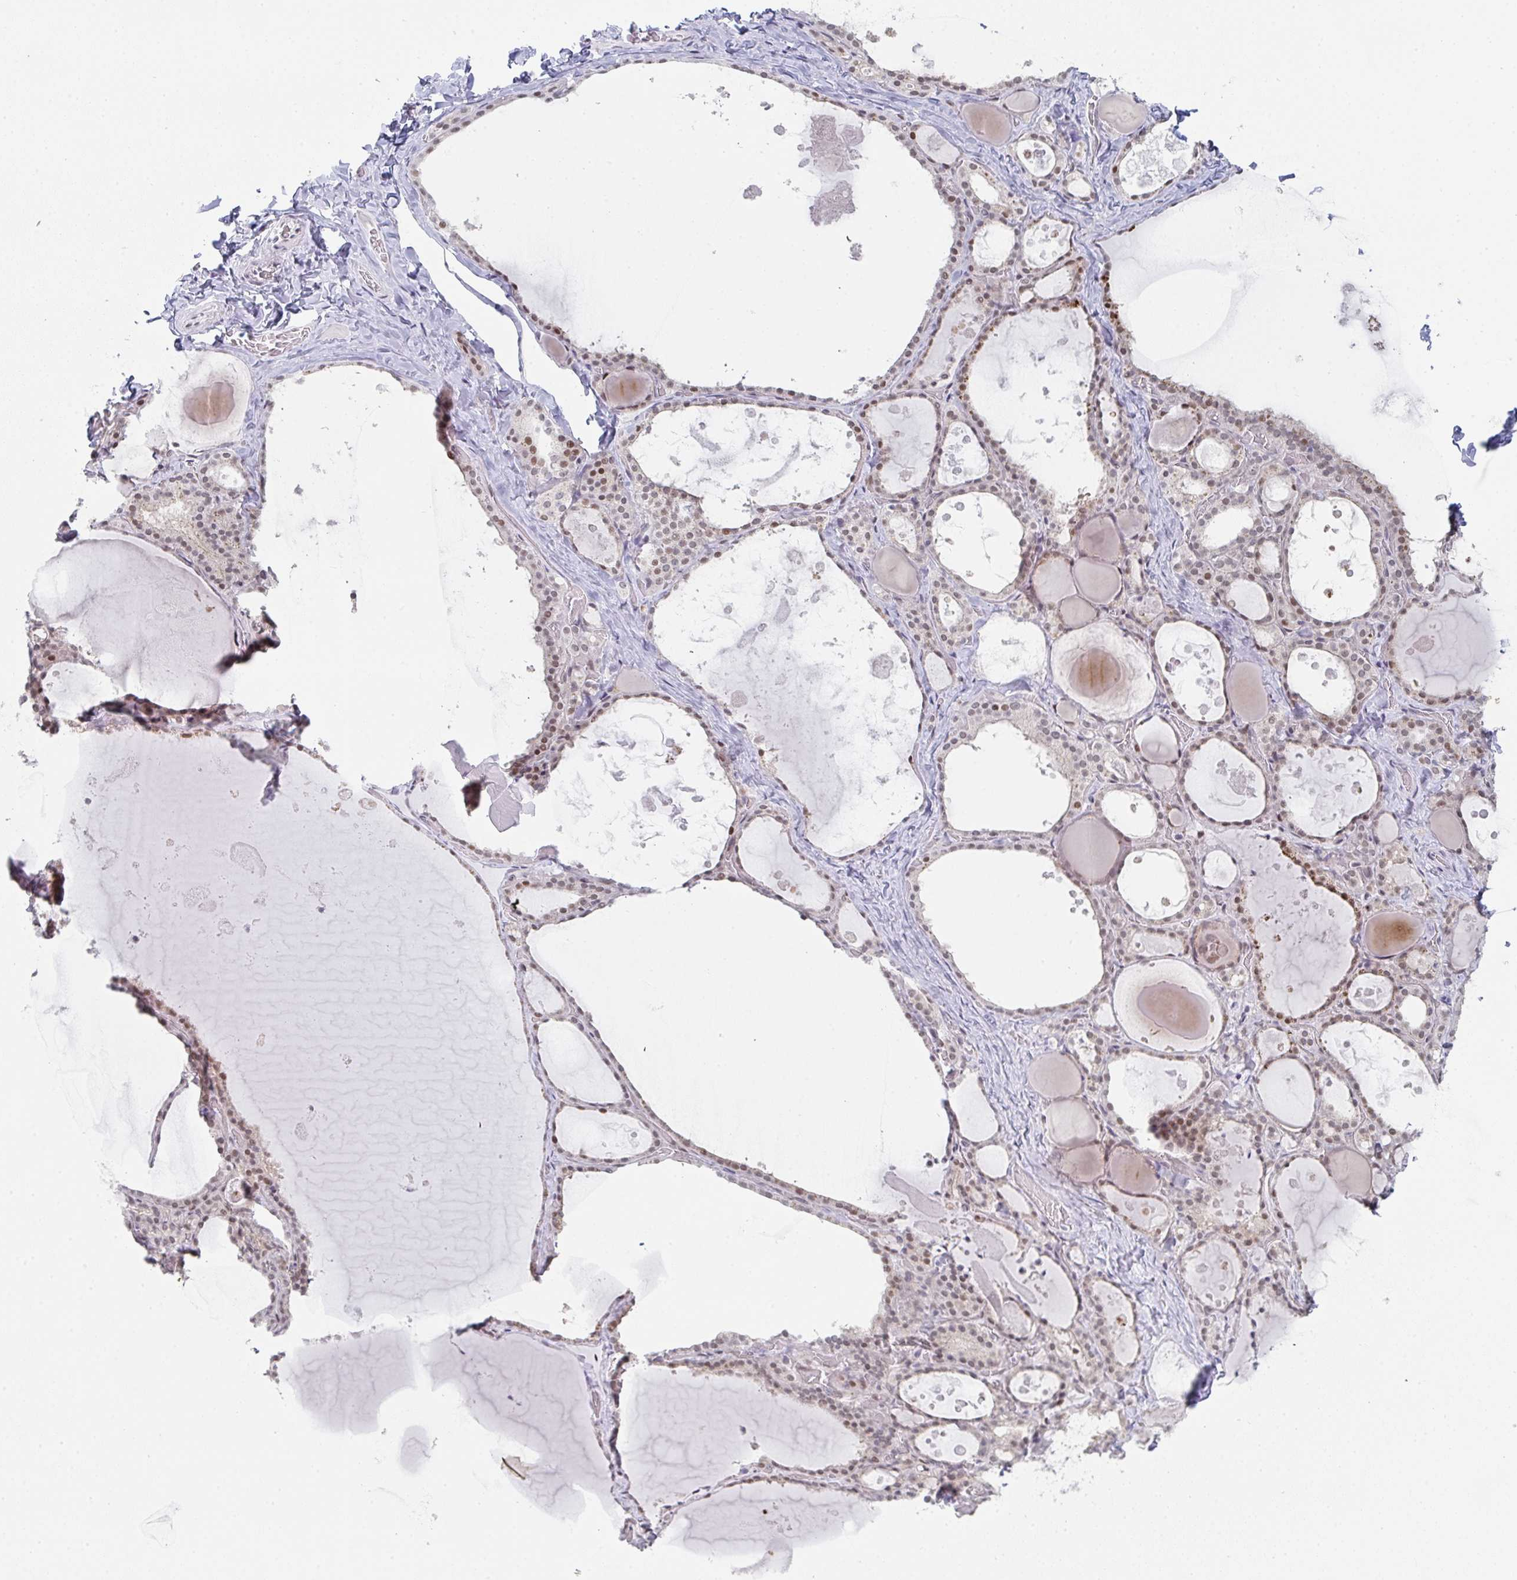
{"staining": {"intensity": "moderate", "quantity": ">75%", "location": "nuclear"}, "tissue": "thyroid gland", "cell_type": "Glandular cells", "image_type": "normal", "snomed": [{"axis": "morphology", "description": "Normal tissue, NOS"}, {"axis": "topography", "description": "Thyroid gland"}], "caption": "A brown stain highlights moderate nuclear expression of a protein in glandular cells of unremarkable human thyroid gland.", "gene": "POU2AF2", "patient": {"sex": "male", "age": 56}}